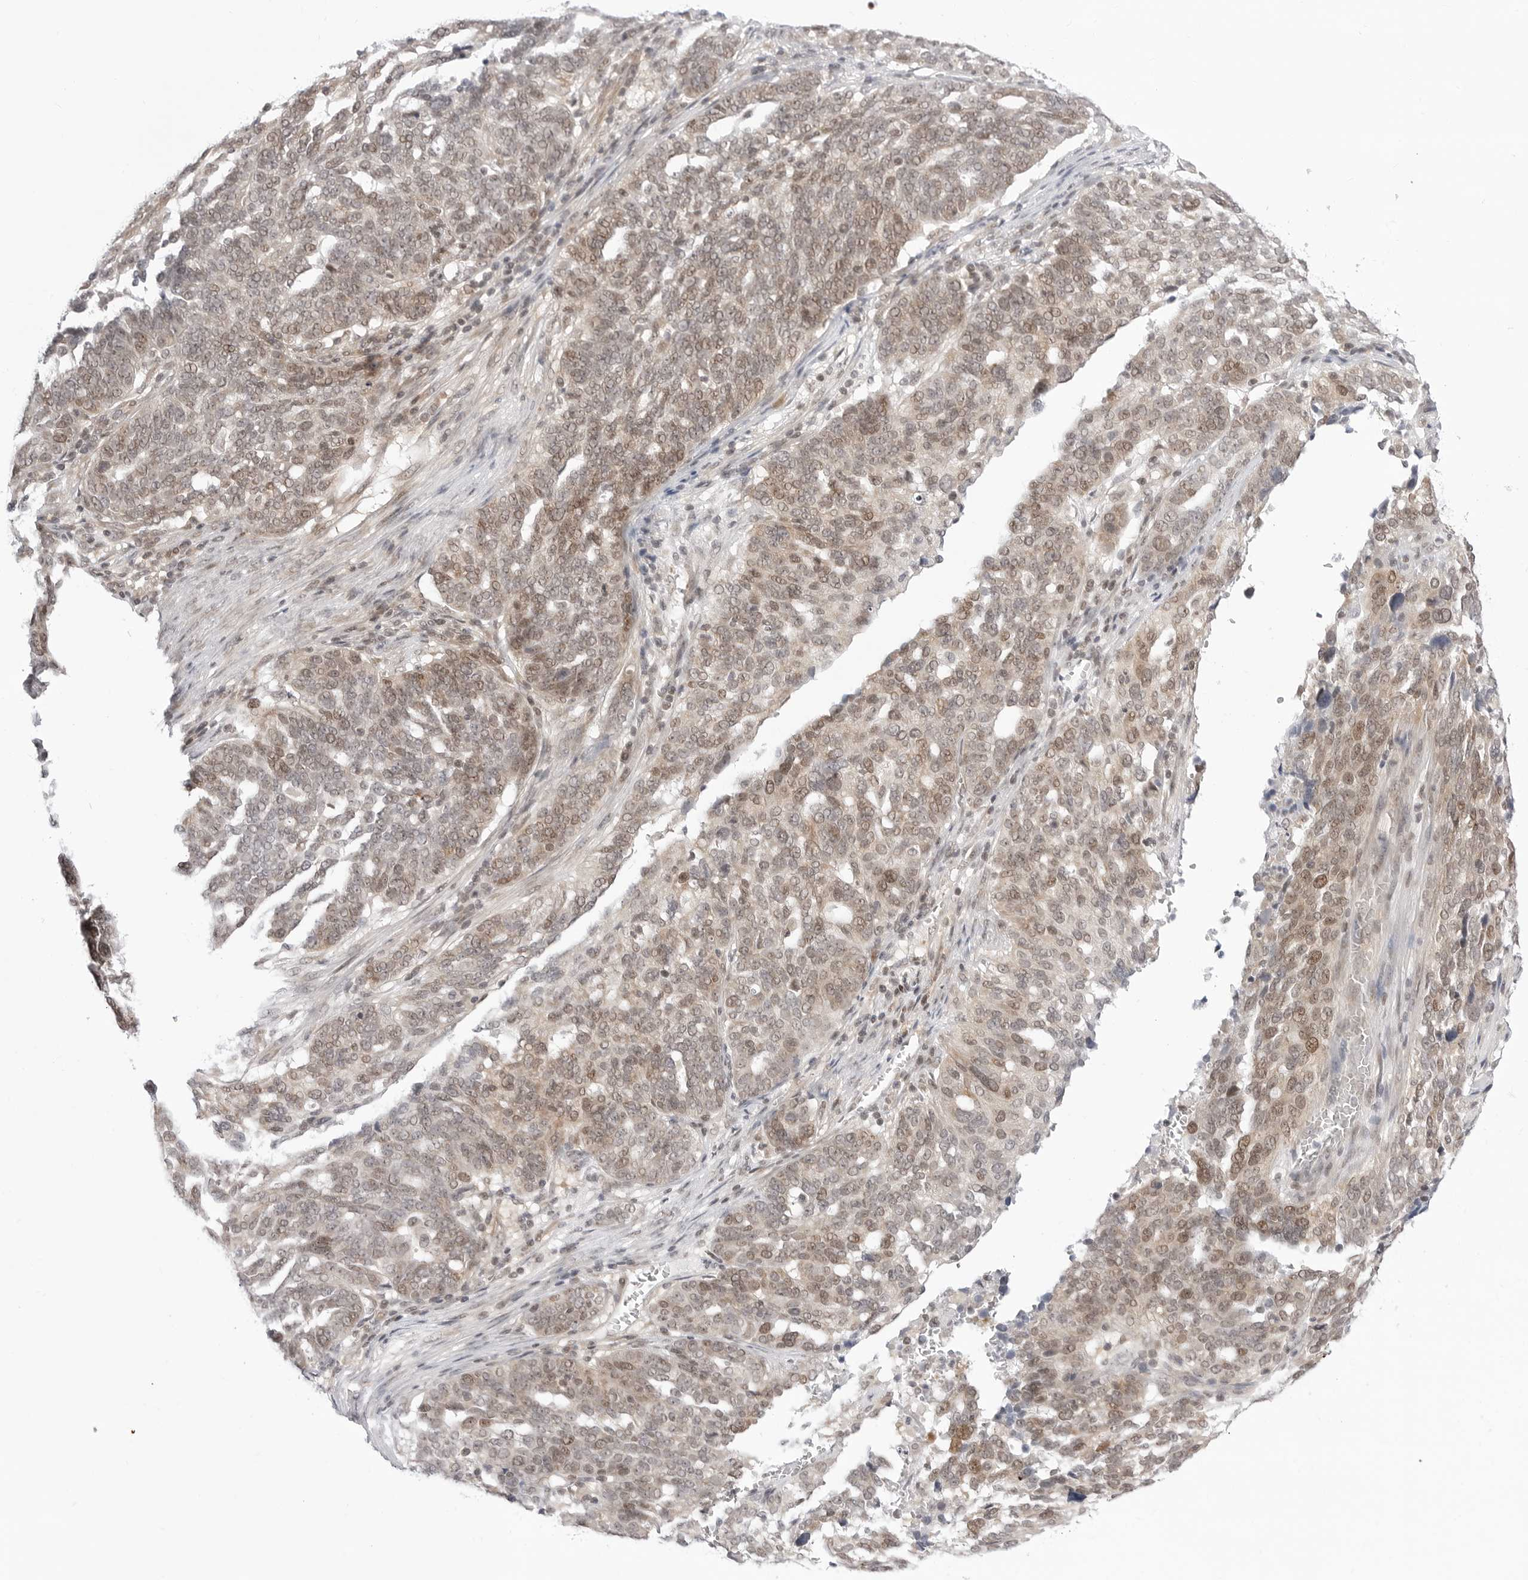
{"staining": {"intensity": "moderate", "quantity": ">75%", "location": "nuclear"}, "tissue": "ovarian cancer", "cell_type": "Tumor cells", "image_type": "cancer", "snomed": [{"axis": "morphology", "description": "Cystadenocarcinoma, serous, NOS"}, {"axis": "topography", "description": "Ovary"}], "caption": "Immunohistochemical staining of human serous cystadenocarcinoma (ovarian) demonstrates medium levels of moderate nuclear protein staining in about >75% of tumor cells. (DAB = brown stain, brightfield microscopy at high magnification).", "gene": "PPP2R5C", "patient": {"sex": "female", "age": 59}}